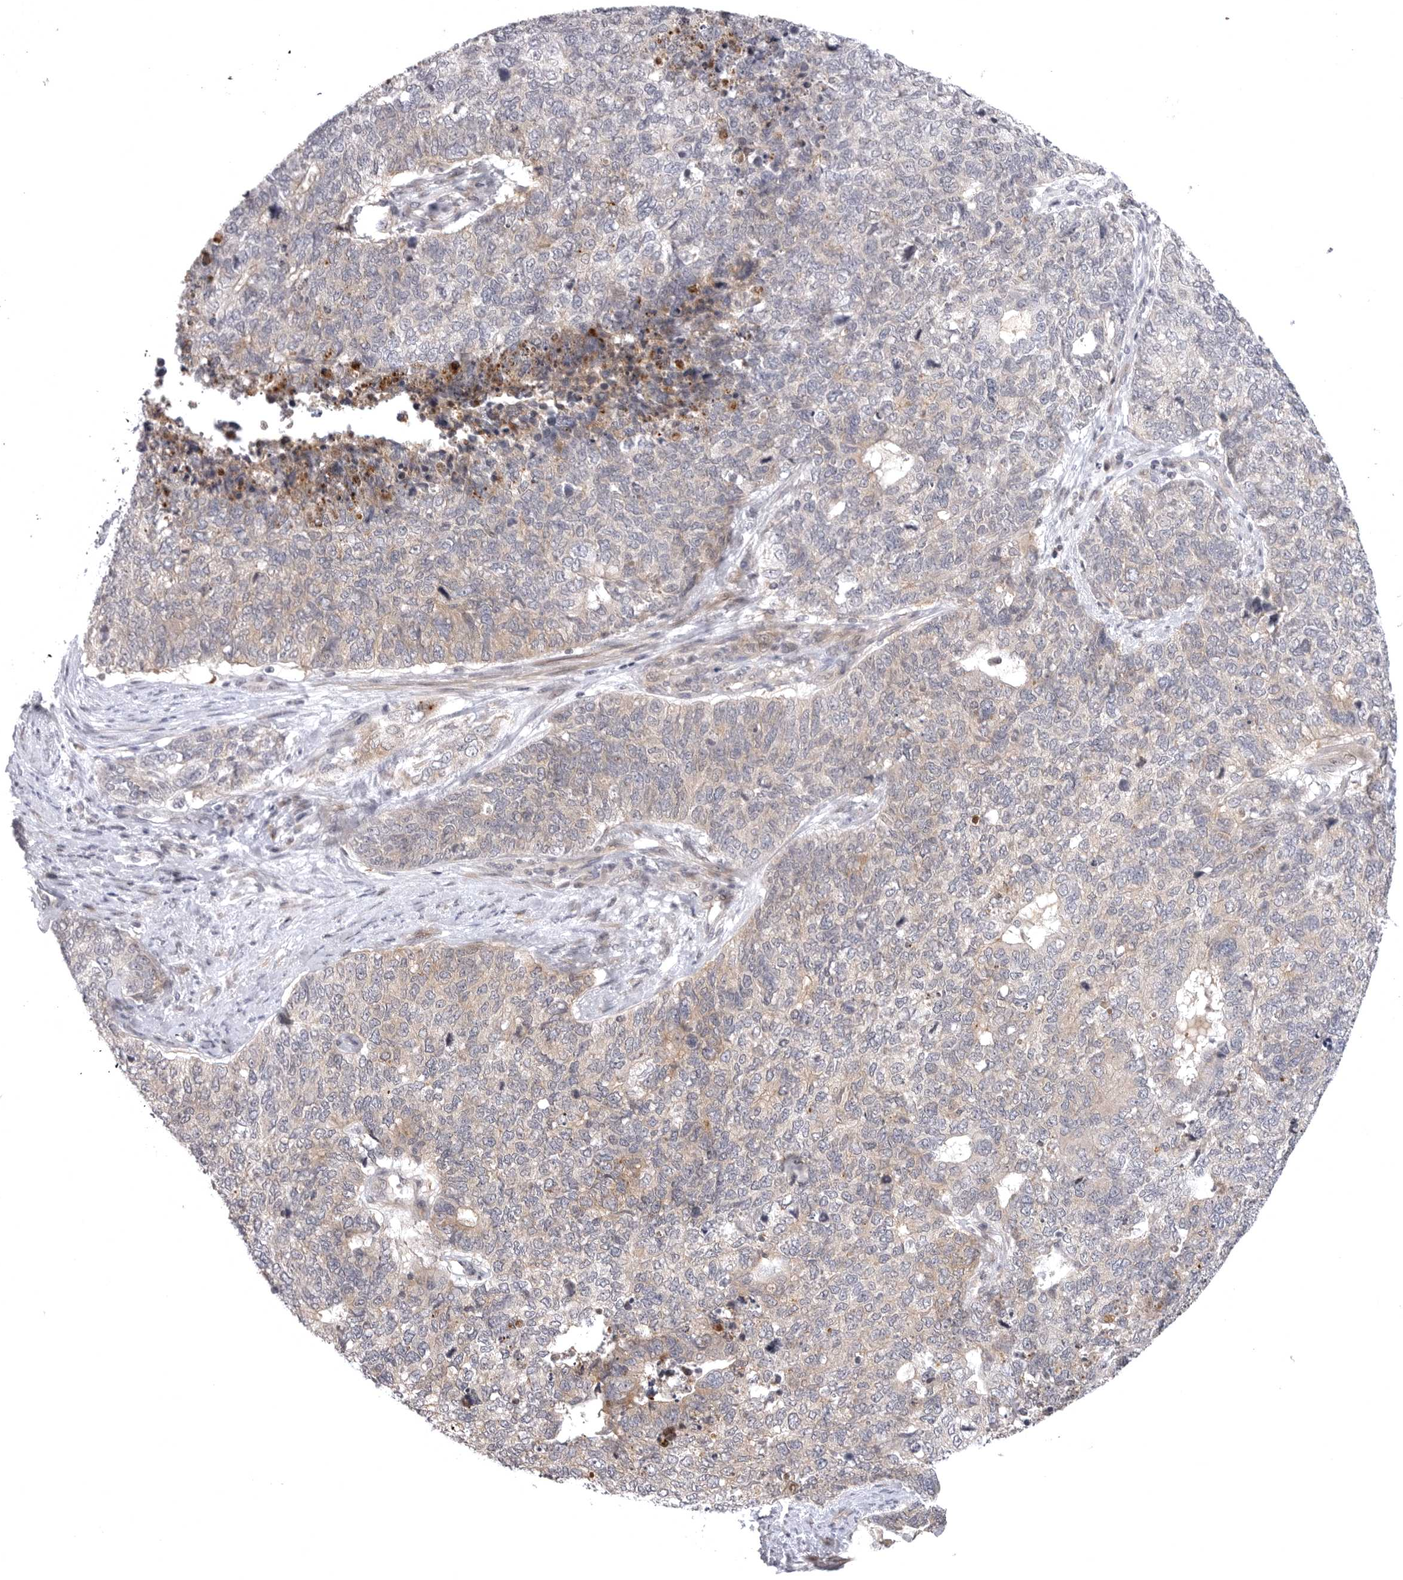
{"staining": {"intensity": "weak", "quantity": "25%-75%", "location": "cytoplasmic/membranous"}, "tissue": "cervical cancer", "cell_type": "Tumor cells", "image_type": "cancer", "snomed": [{"axis": "morphology", "description": "Squamous cell carcinoma, NOS"}, {"axis": "topography", "description": "Cervix"}], "caption": "Brown immunohistochemical staining in cervical cancer reveals weak cytoplasmic/membranous expression in about 25%-75% of tumor cells.", "gene": "CD300LD", "patient": {"sex": "female", "age": 63}}